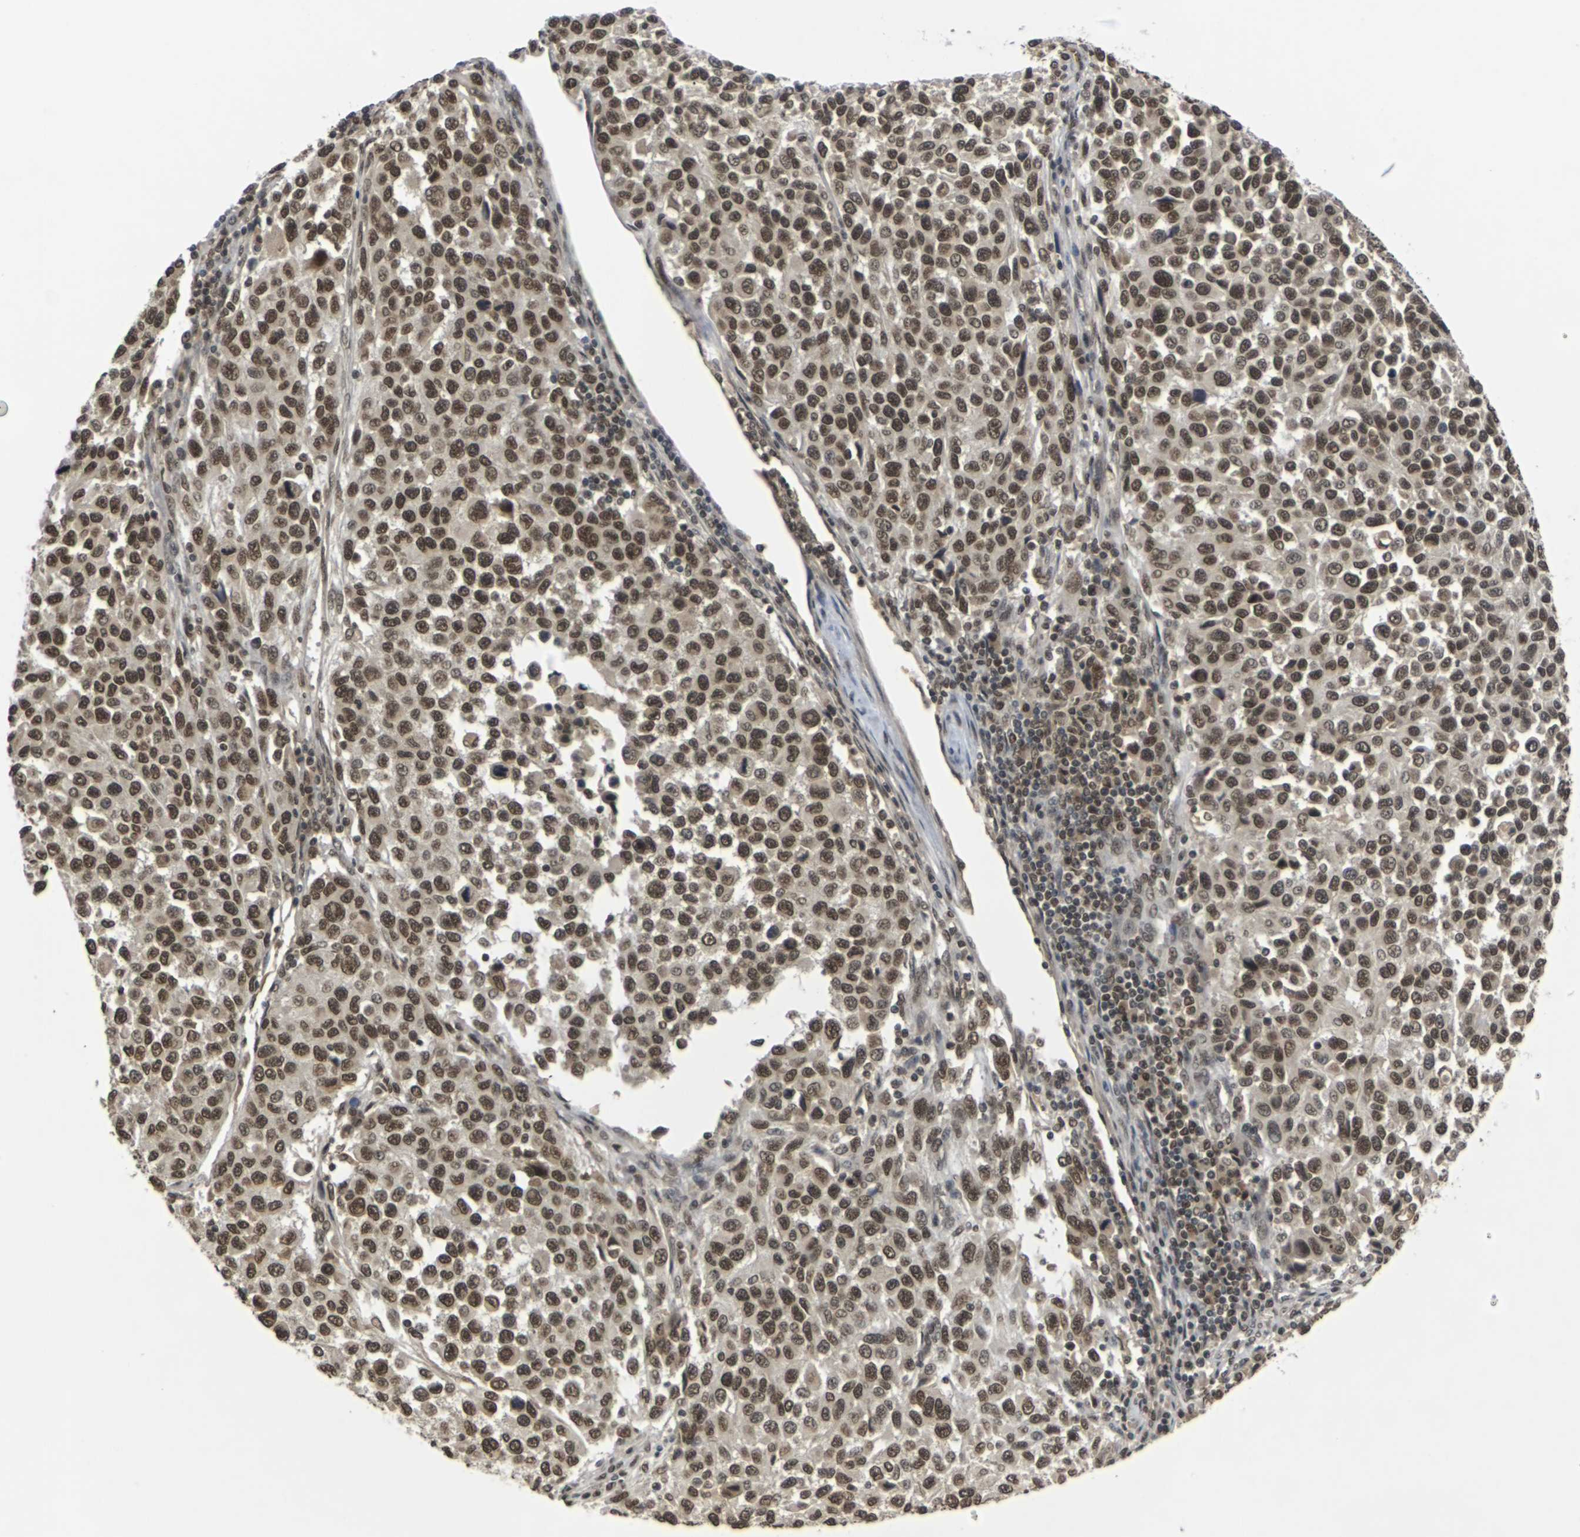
{"staining": {"intensity": "moderate", "quantity": ">75%", "location": "nuclear"}, "tissue": "melanoma", "cell_type": "Tumor cells", "image_type": "cancer", "snomed": [{"axis": "morphology", "description": "Malignant melanoma, Metastatic site"}, {"axis": "topography", "description": "Lymph node"}], "caption": "Melanoma stained with a protein marker reveals moderate staining in tumor cells.", "gene": "NELFA", "patient": {"sex": "male", "age": 61}}